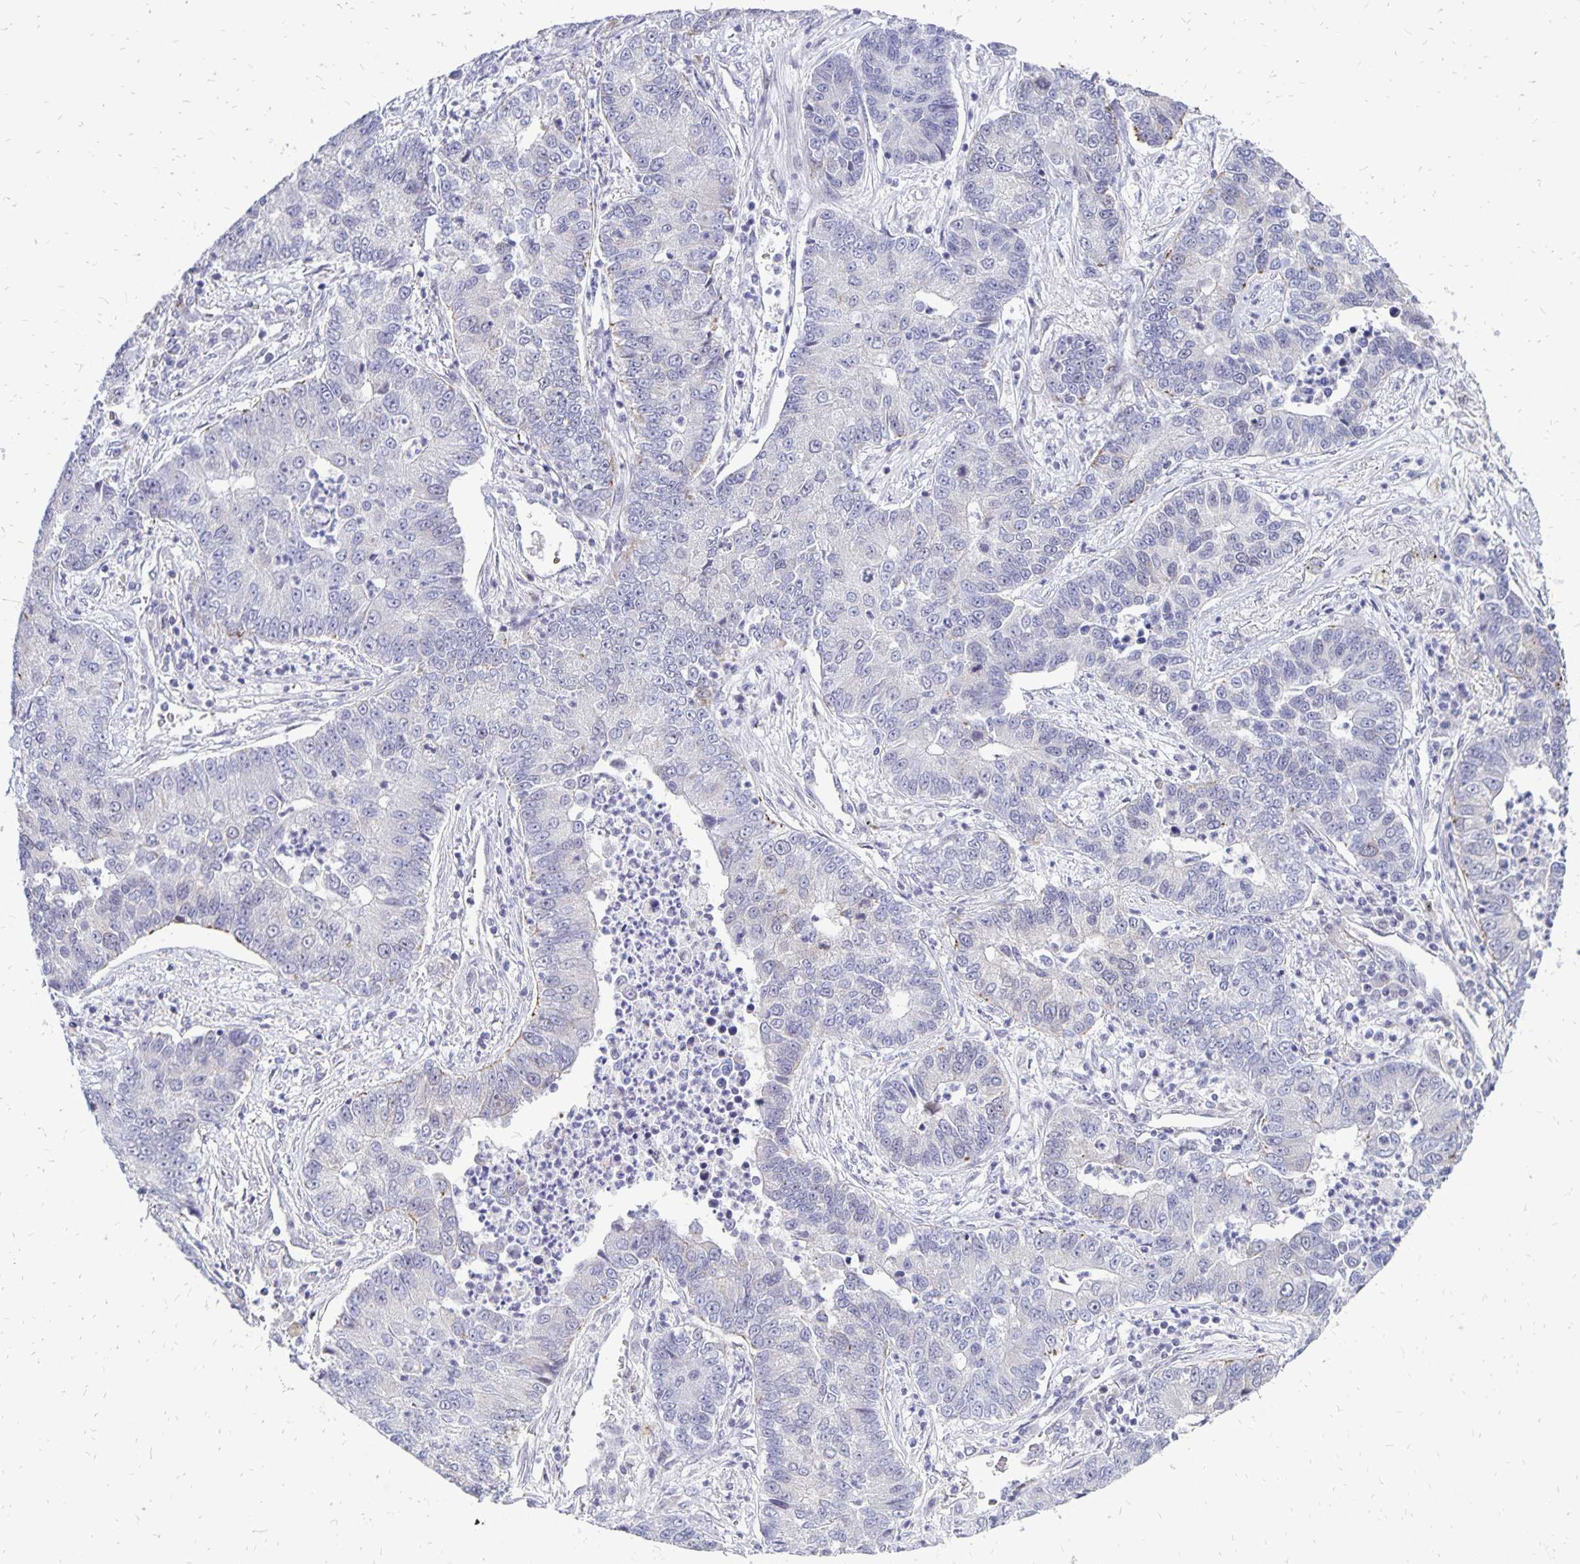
{"staining": {"intensity": "negative", "quantity": "none", "location": "none"}, "tissue": "lung cancer", "cell_type": "Tumor cells", "image_type": "cancer", "snomed": [{"axis": "morphology", "description": "Adenocarcinoma, NOS"}, {"axis": "topography", "description": "Lung"}], "caption": "A histopathology image of lung cancer (adenocarcinoma) stained for a protein demonstrates no brown staining in tumor cells.", "gene": "DCK", "patient": {"sex": "female", "age": 57}}